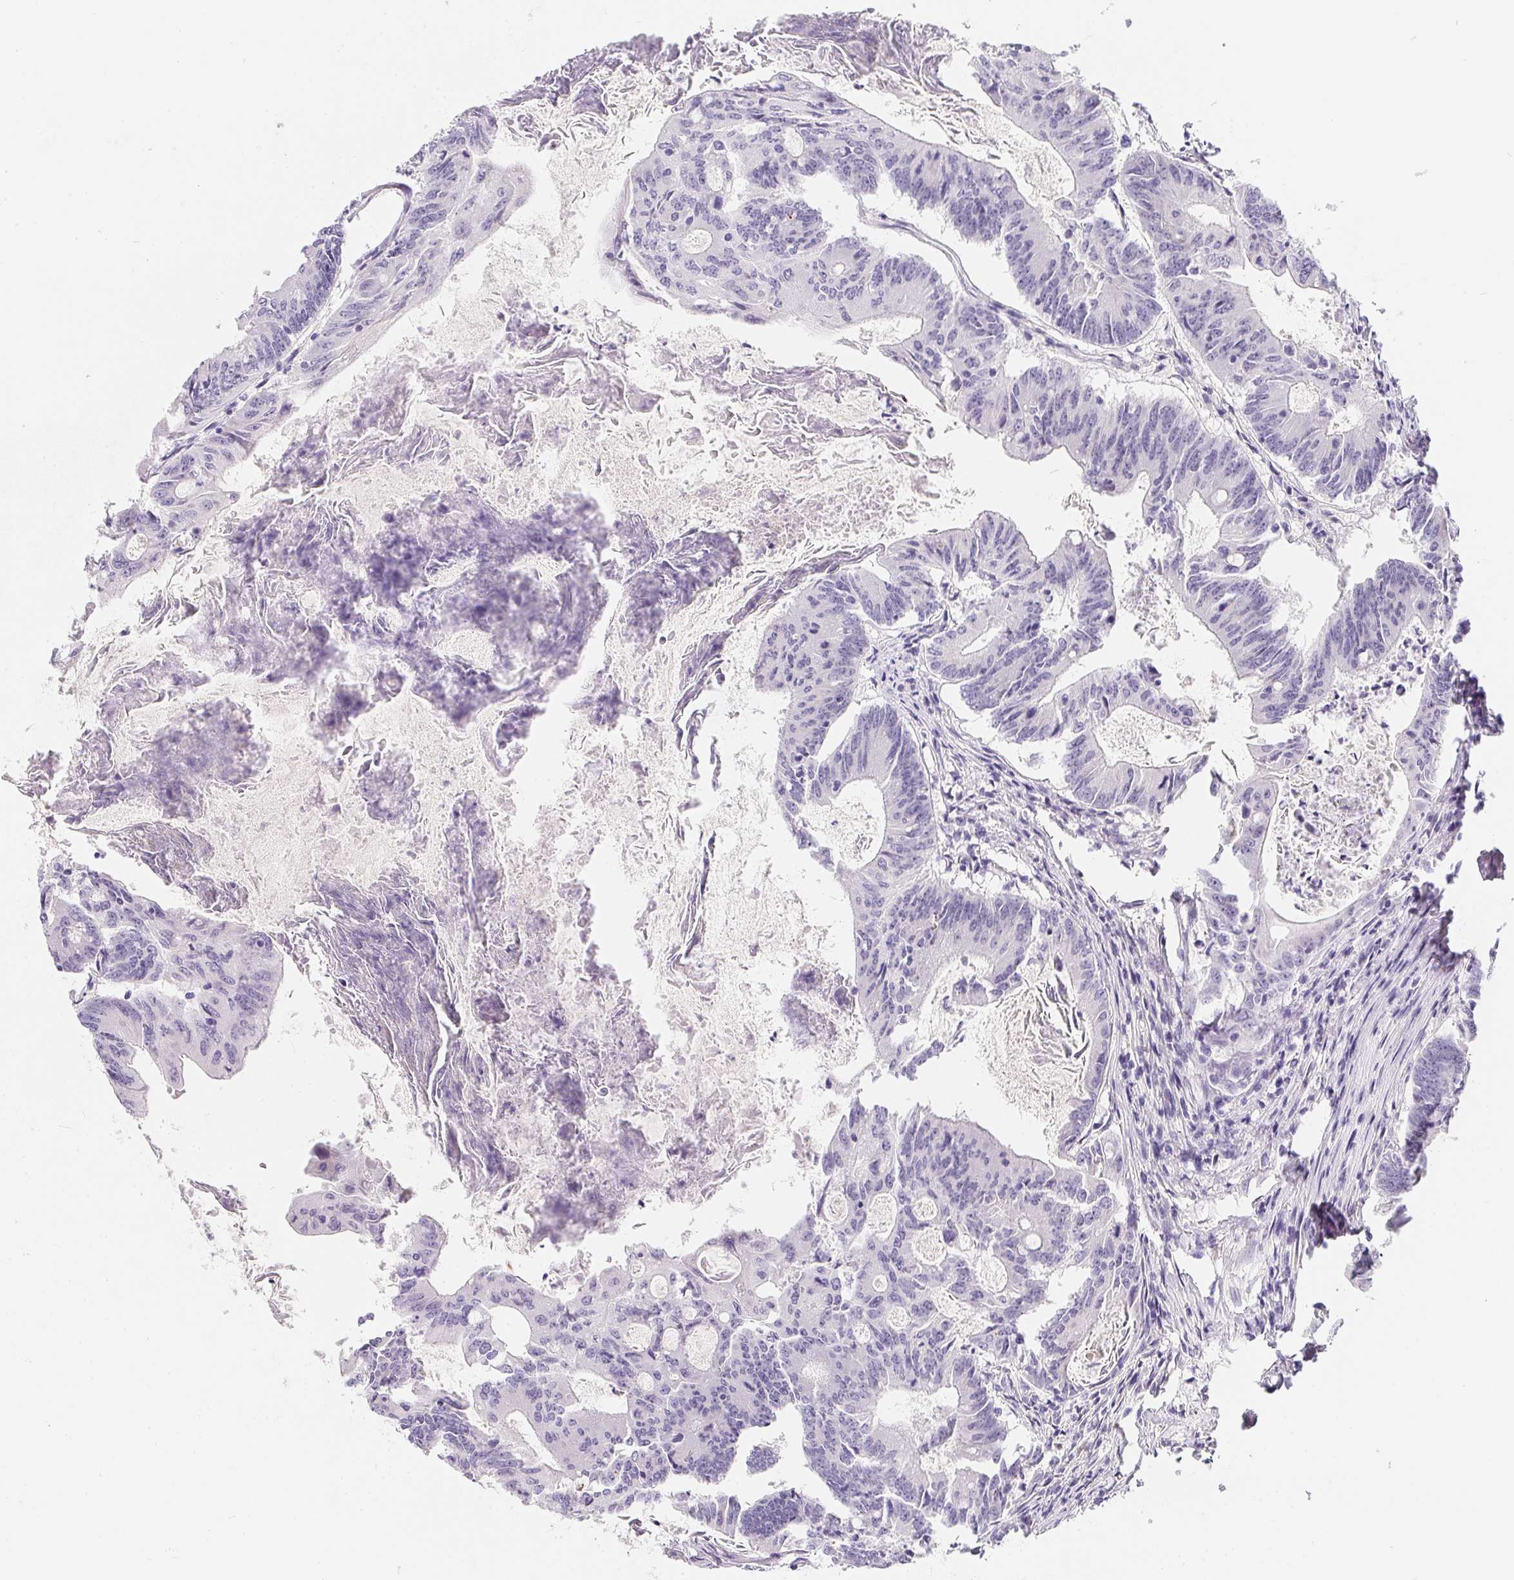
{"staining": {"intensity": "negative", "quantity": "none", "location": "none"}, "tissue": "colorectal cancer", "cell_type": "Tumor cells", "image_type": "cancer", "snomed": [{"axis": "morphology", "description": "Adenocarcinoma, NOS"}, {"axis": "topography", "description": "Colon"}], "caption": "There is no significant expression in tumor cells of colorectal cancer.", "gene": "MAP1A", "patient": {"sex": "female", "age": 70}}